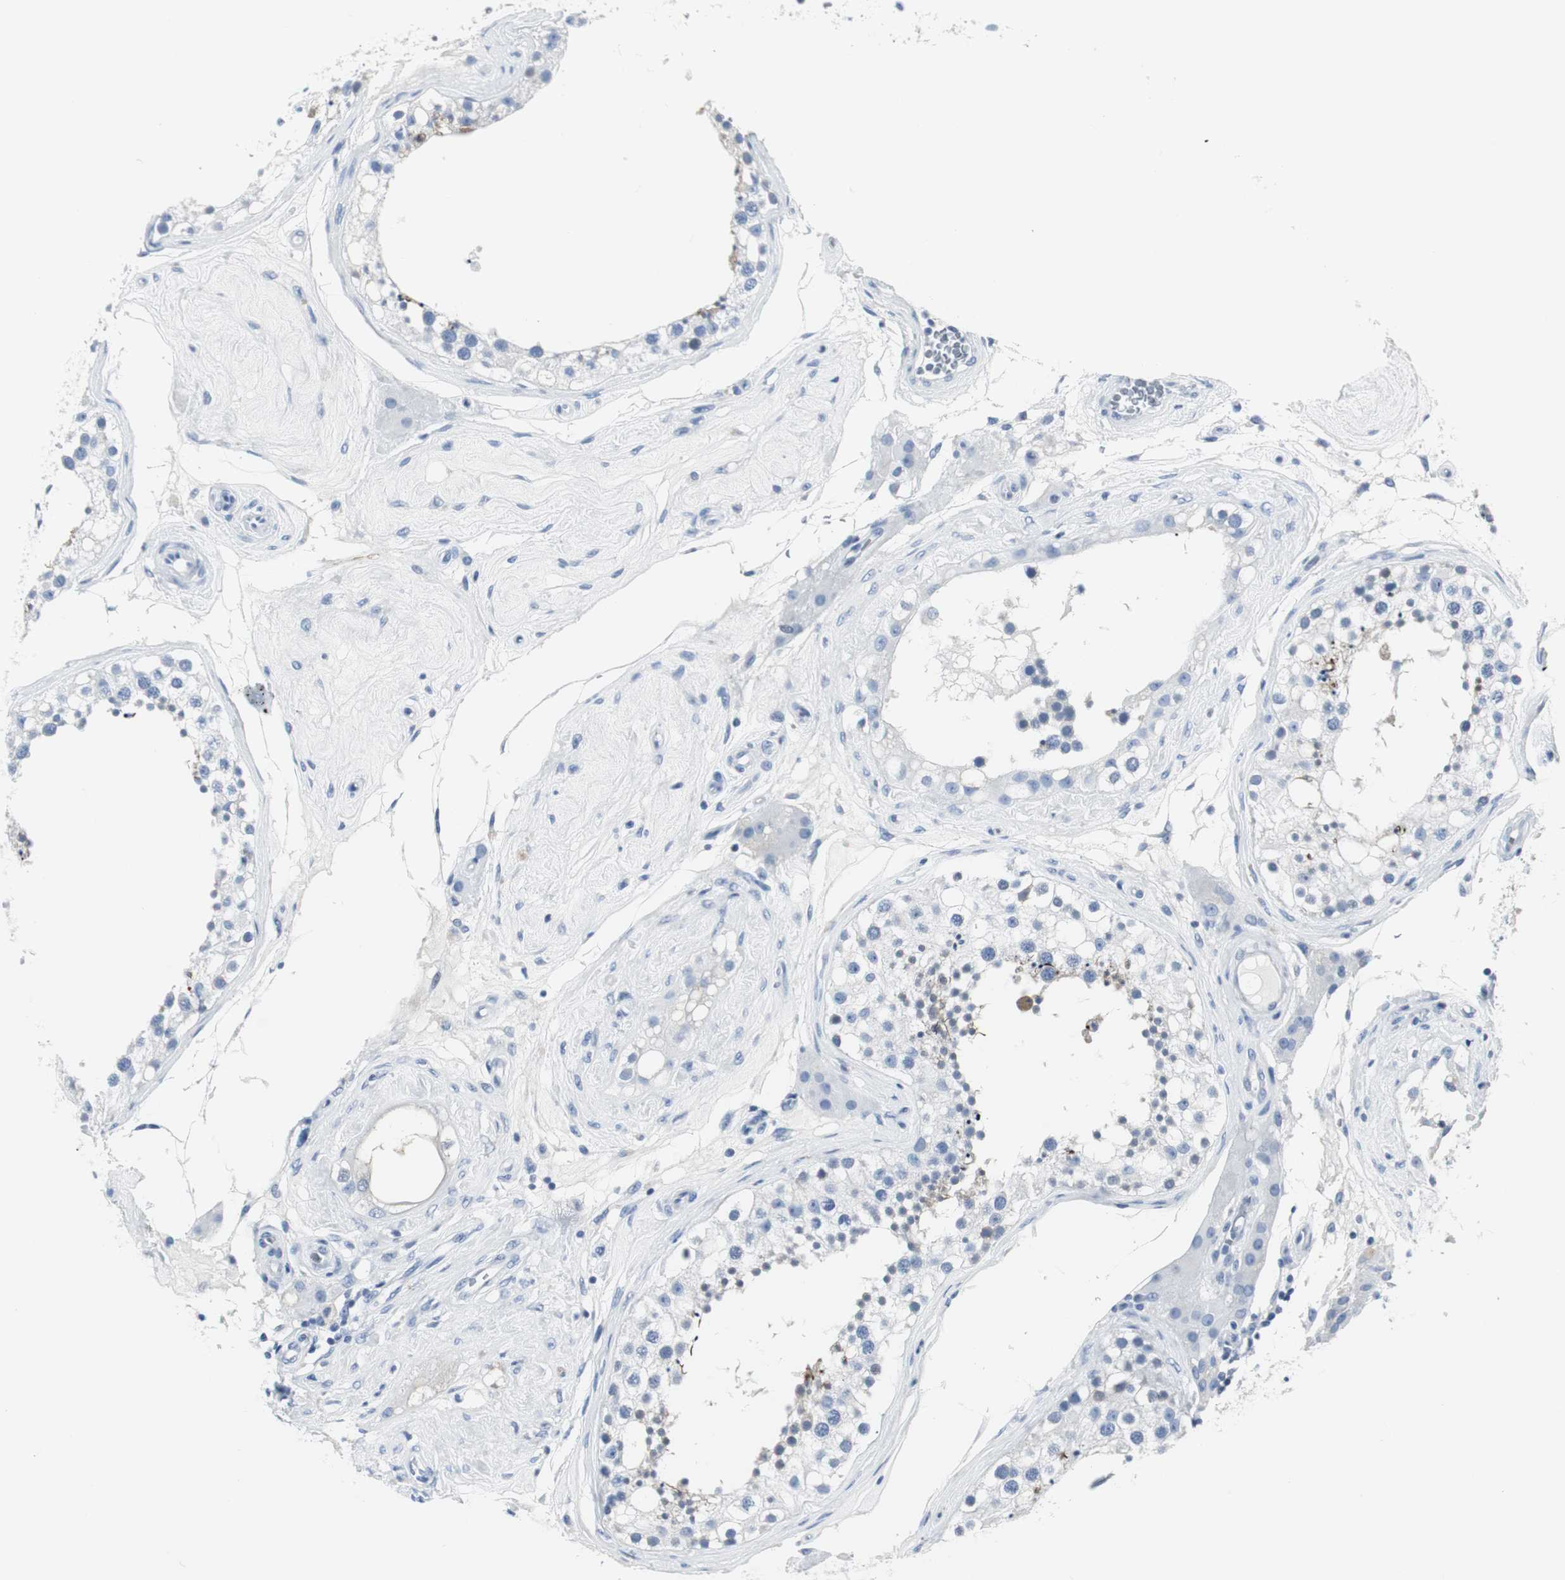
{"staining": {"intensity": "weak", "quantity": "<25%", "location": "cytoplasmic/membranous"}, "tissue": "testis", "cell_type": "Cells in seminiferous ducts", "image_type": "normal", "snomed": [{"axis": "morphology", "description": "Normal tissue, NOS"}, {"axis": "topography", "description": "Testis"}], "caption": "The photomicrograph exhibits no significant expression in cells in seminiferous ducts of testis. Nuclei are stained in blue.", "gene": "GAP43", "patient": {"sex": "male", "age": 68}}